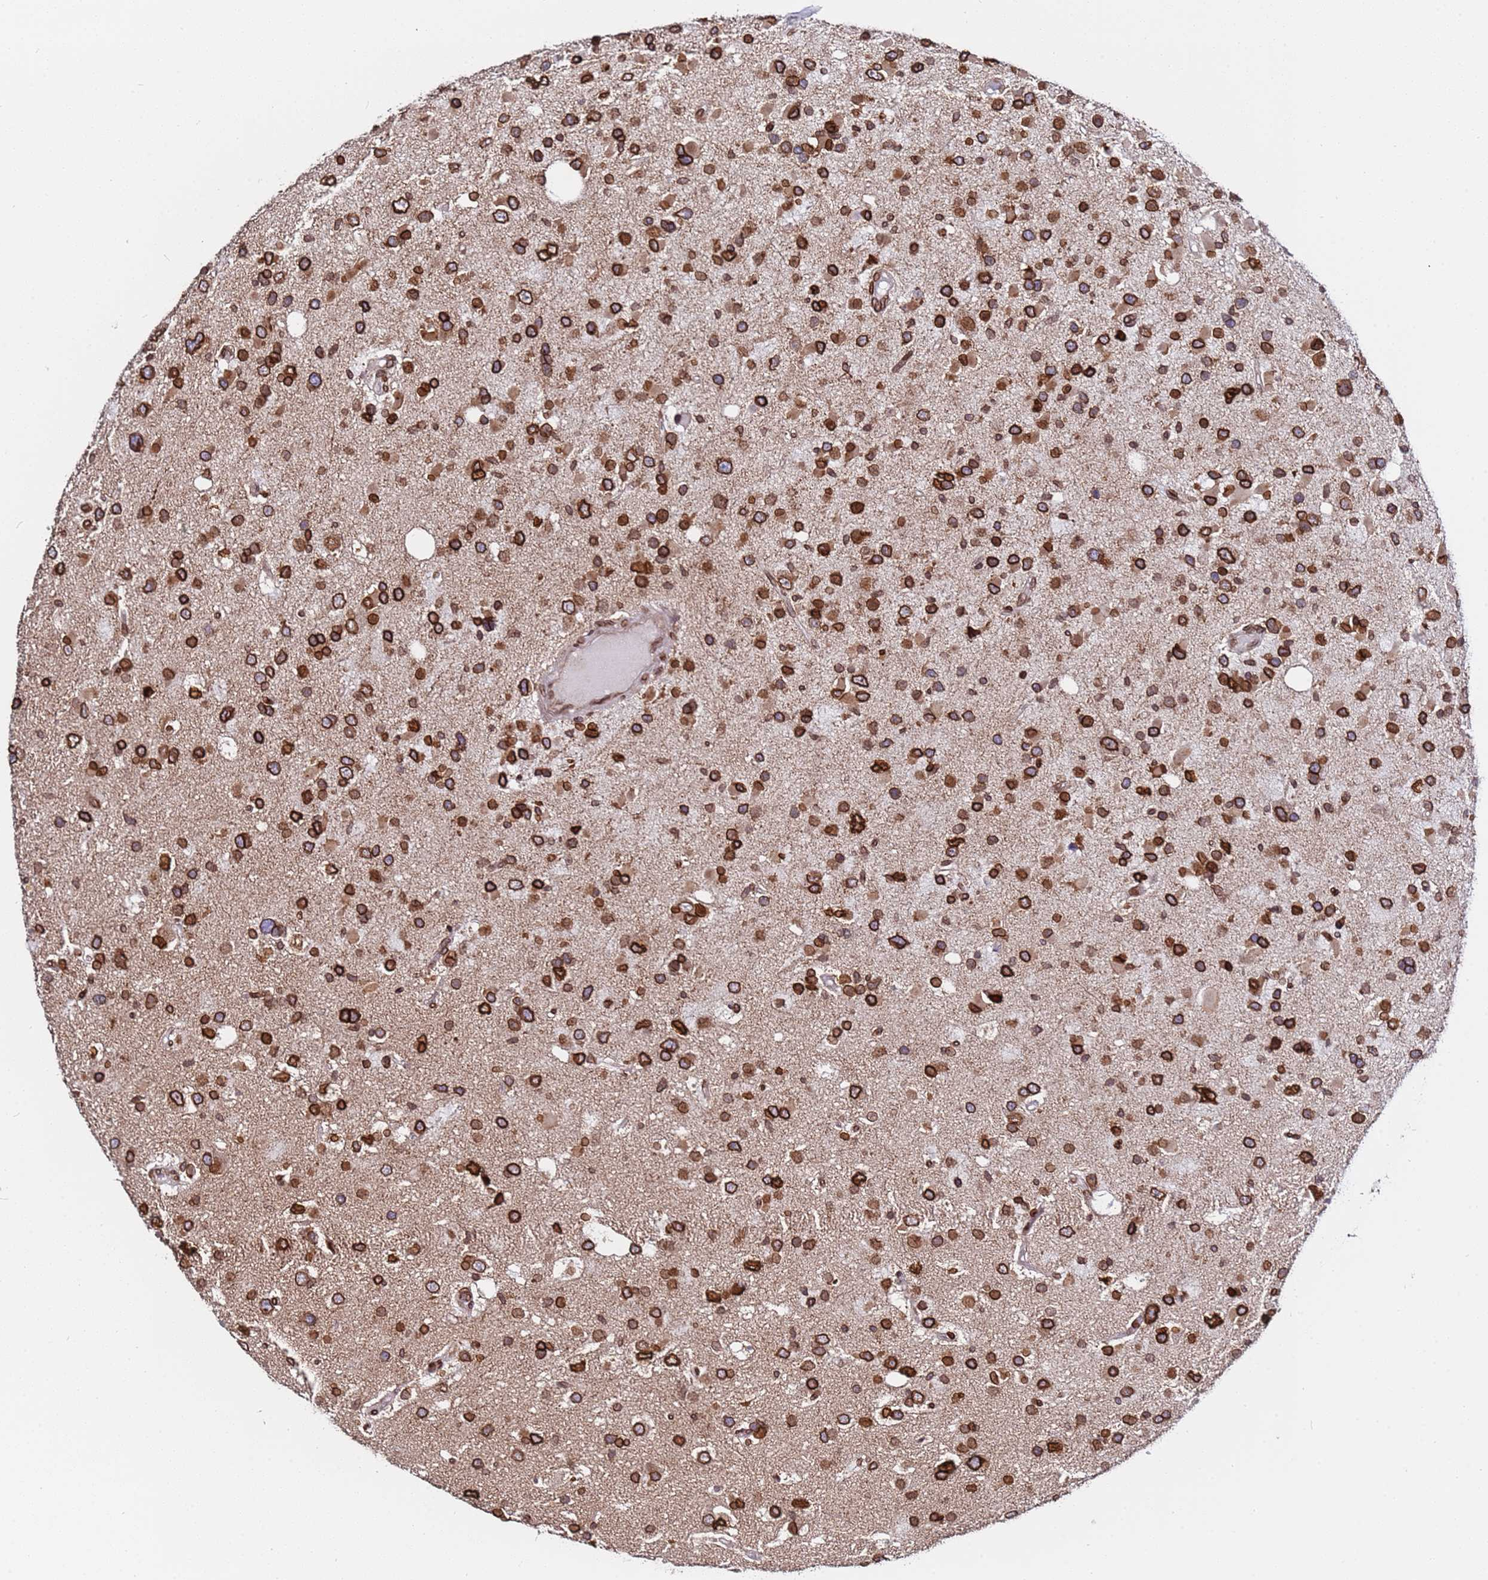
{"staining": {"intensity": "strong", "quantity": ">75%", "location": "cytoplasmic/membranous,nuclear"}, "tissue": "glioma", "cell_type": "Tumor cells", "image_type": "cancer", "snomed": [{"axis": "morphology", "description": "Glioma, malignant, High grade"}, {"axis": "topography", "description": "Brain"}], "caption": "Immunohistochemical staining of human high-grade glioma (malignant) displays high levels of strong cytoplasmic/membranous and nuclear protein expression in approximately >75% of tumor cells. Immunohistochemistry stains the protein in brown and the nuclei are stained blue.", "gene": "TOR1AIP1", "patient": {"sex": "male", "age": 53}}